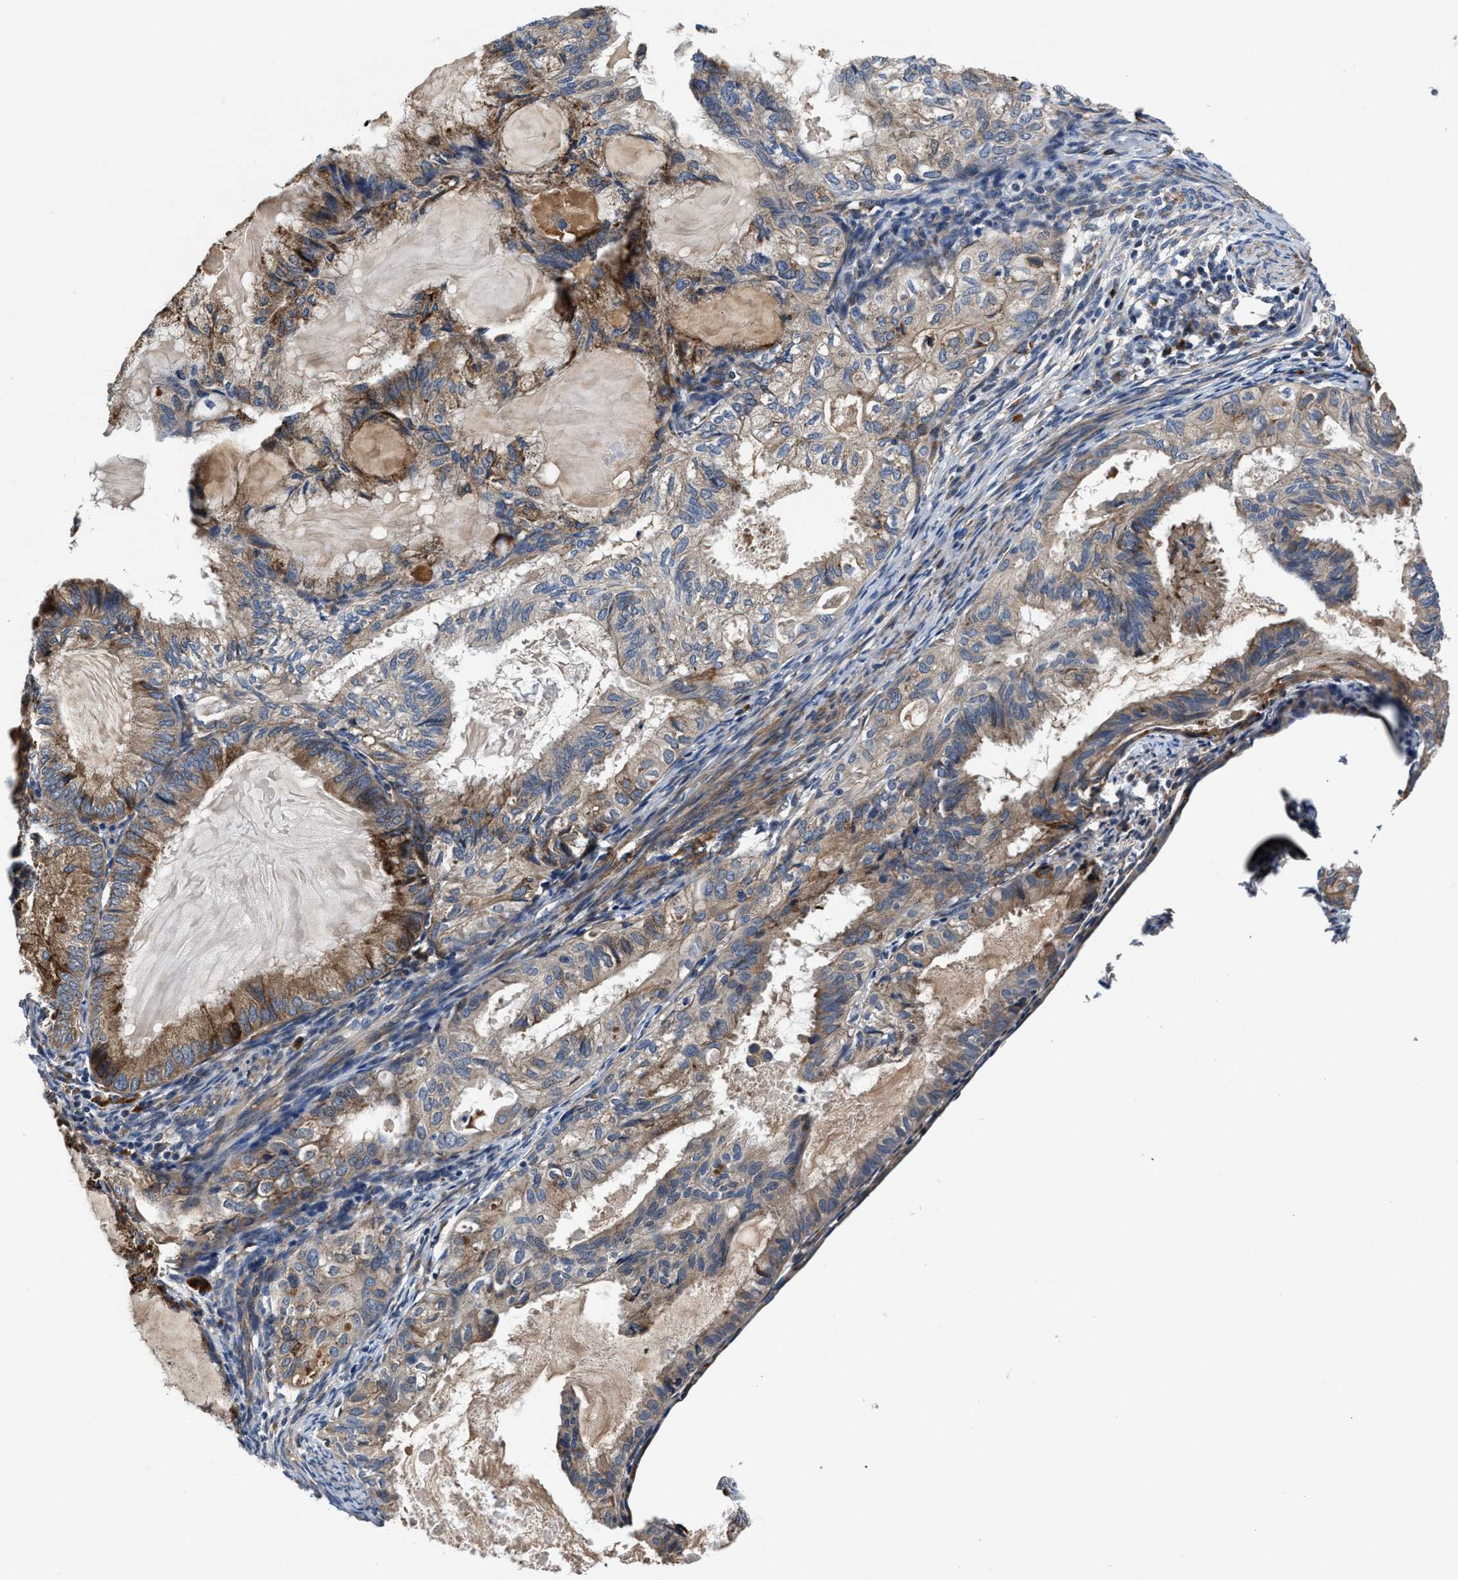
{"staining": {"intensity": "moderate", "quantity": "25%-75%", "location": "cytoplasmic/membranous"}, "tissue": "cervical cancer", "cell_type": "Tumor cells", "image_type": "cancer", "snomed": [{"axis": "morphology", "description": "Normal tissue, NOS"}, {"axis": "morphology", "description": "Adenocarcinoma, NOS"}, {"axis": "topography", "description": "Cervix"}, {"axis": "topography", "description": "Endometrium"}], "caption": "A medium amount of moderate cytoplasmic/membranous staining is present in approximately 25%-75% of tumor cells in cervical cancer (adenocarcinoma) tissue. The protein is stained brown, and the nuclei are stained in blue (DAB IHC with brightfield microscopy, high magnification).", "gene": "SLC12A2", "patient": {"sex": "female", "age": 86}}